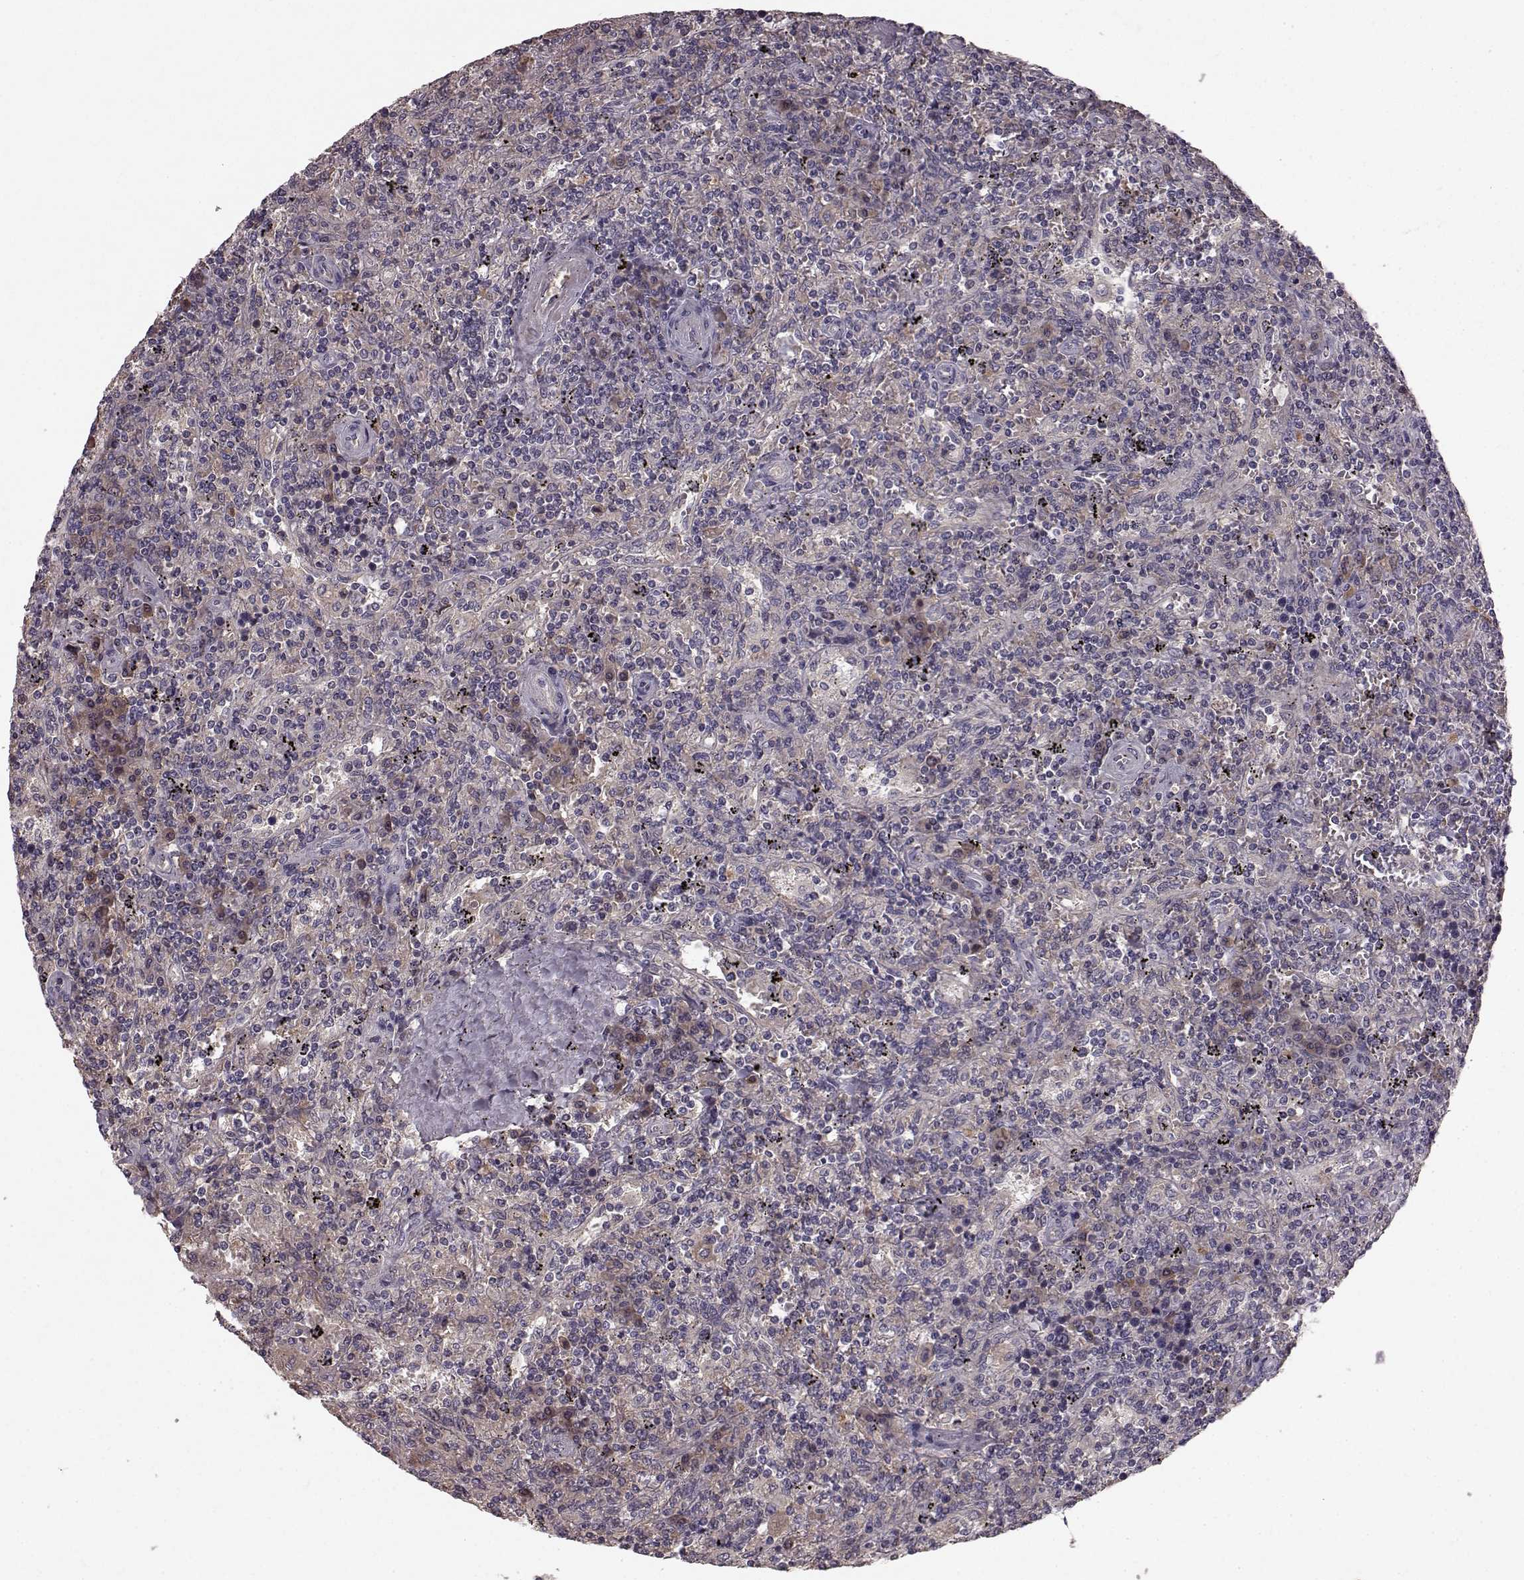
{"staining": {"intensity": "weak", "quantity": "<25%", "location": "cytoplasmic/membranous"}, "tissue": "lymphoma", "cell_type": "Tumor cells", "image_type": "cancer", "snomed": [{"axis": "morphology", "description": "Malignant lymphoma, non-Hodgkin's type, Low grade"}, {"axis": "topography", "description": "Spleen"}], "caption": "Immunohistochemistry histopathology image of neoplastic tissue: human low-grade malignant lymphoma, non-Hodgkin's type stained with DAB (3,3'-diaminobenzidine) reveals no significant protein expression in tumor cells. The staining is performed using DAB (3,3'-diaminobenzidine) brown chromogen with nuclei counter-stained in using hematoxylin.", "gene": "SLC22A18", "patient": {"sex": "male", "age": 62}}